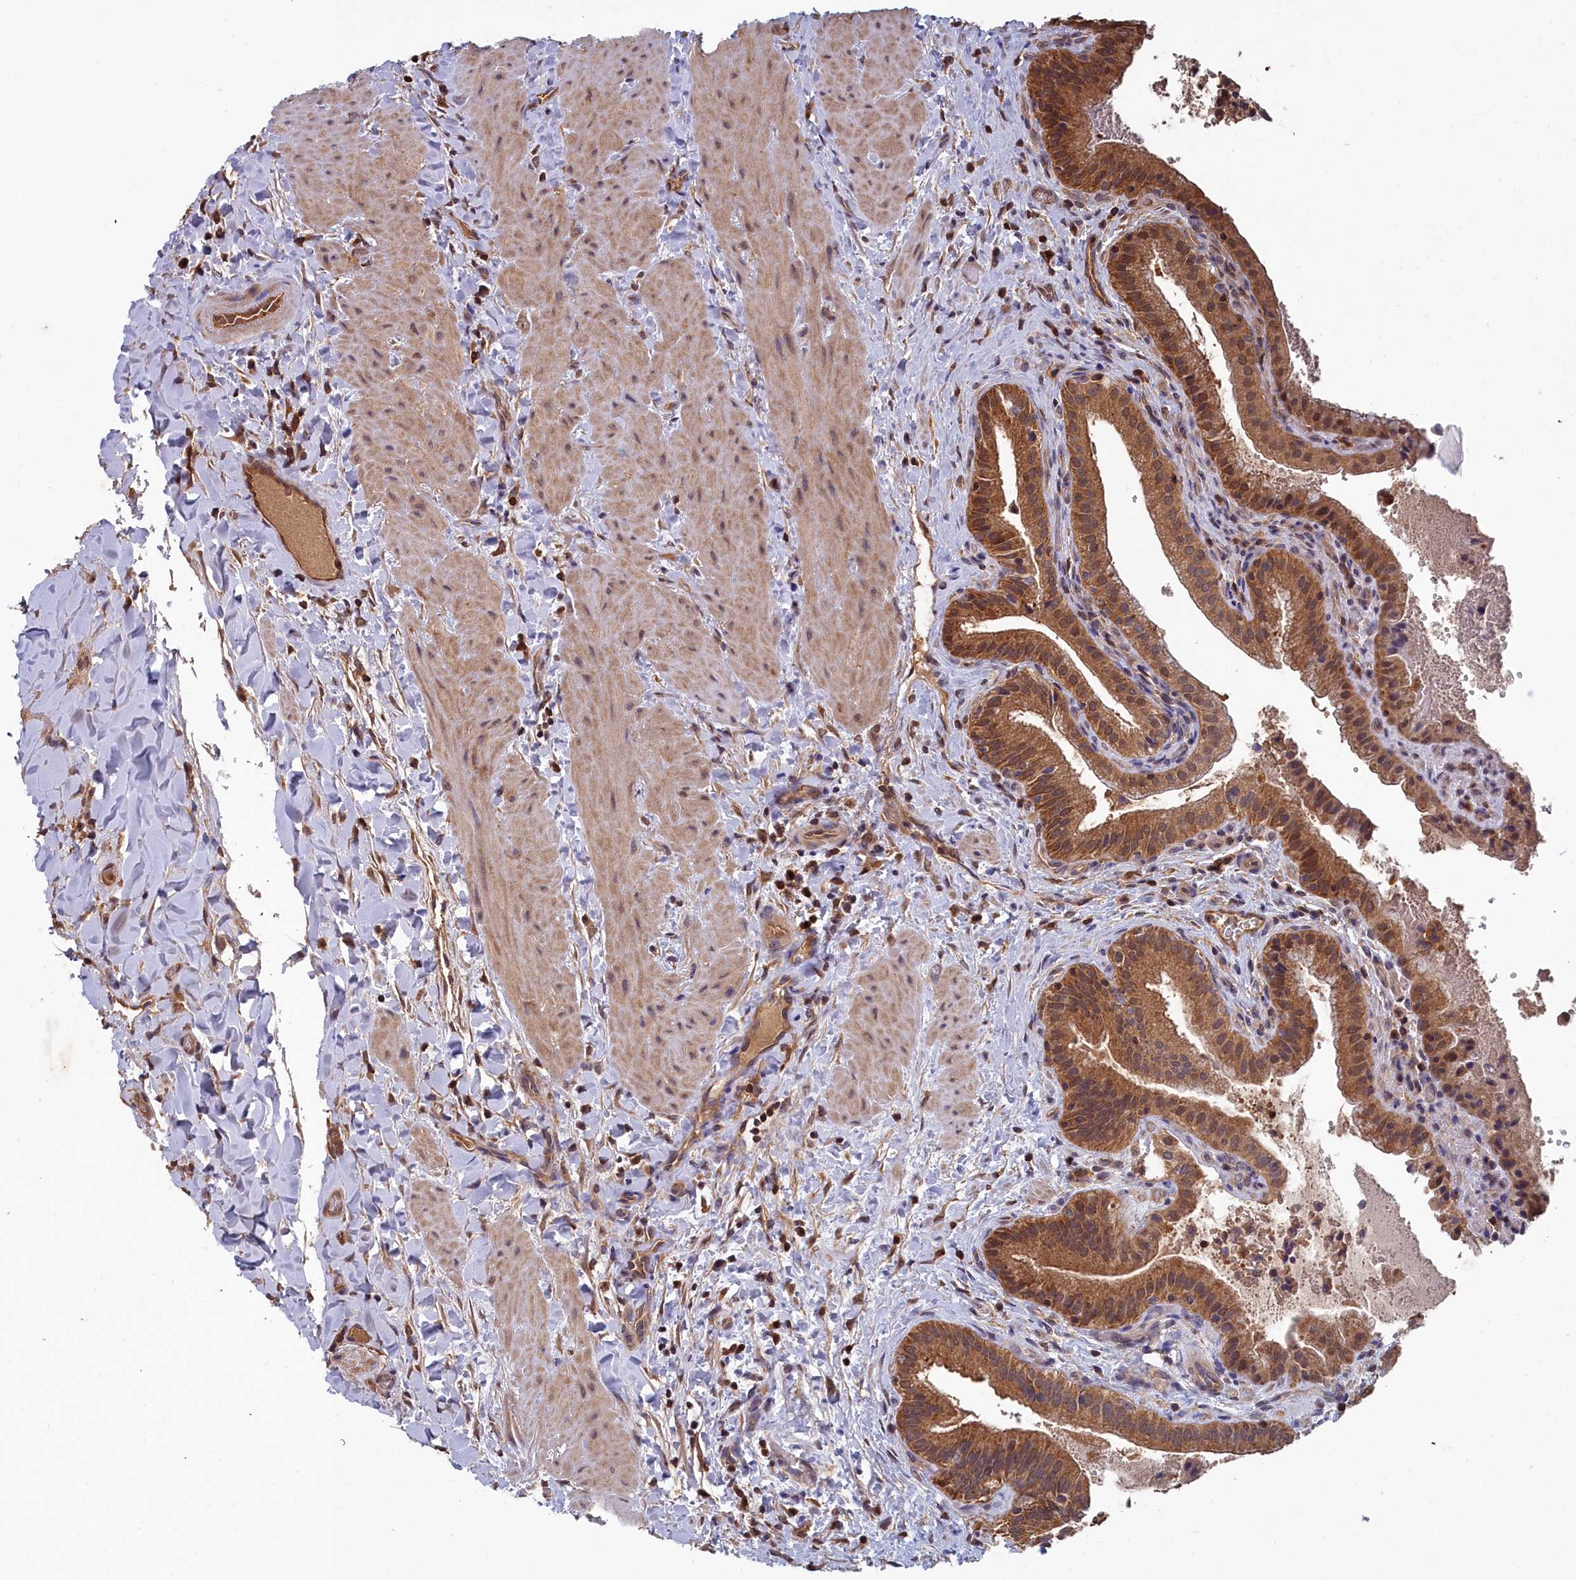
{"staining": {"intensity": "moderate", "quantity": ">75%", "location": "cytoplasmic/membranous"}, "tissue": "gallbladder", "cell_type": "Glandular cells", "image_type": "normal", "snomed": [{"axis": "morphology", "description": "Normal tissue, NOS"}, {"axis": "topography", "description": "Gallbladder"}], "caption": "About >75% of glandular cells in normal human gallbladder demonstrate moderate cytoplasmic/membranous protein positivity as visualized by brown immunohistochemical staining.", "gene": "GFRA2", "patient": {"sex": "male", "age": 24}}